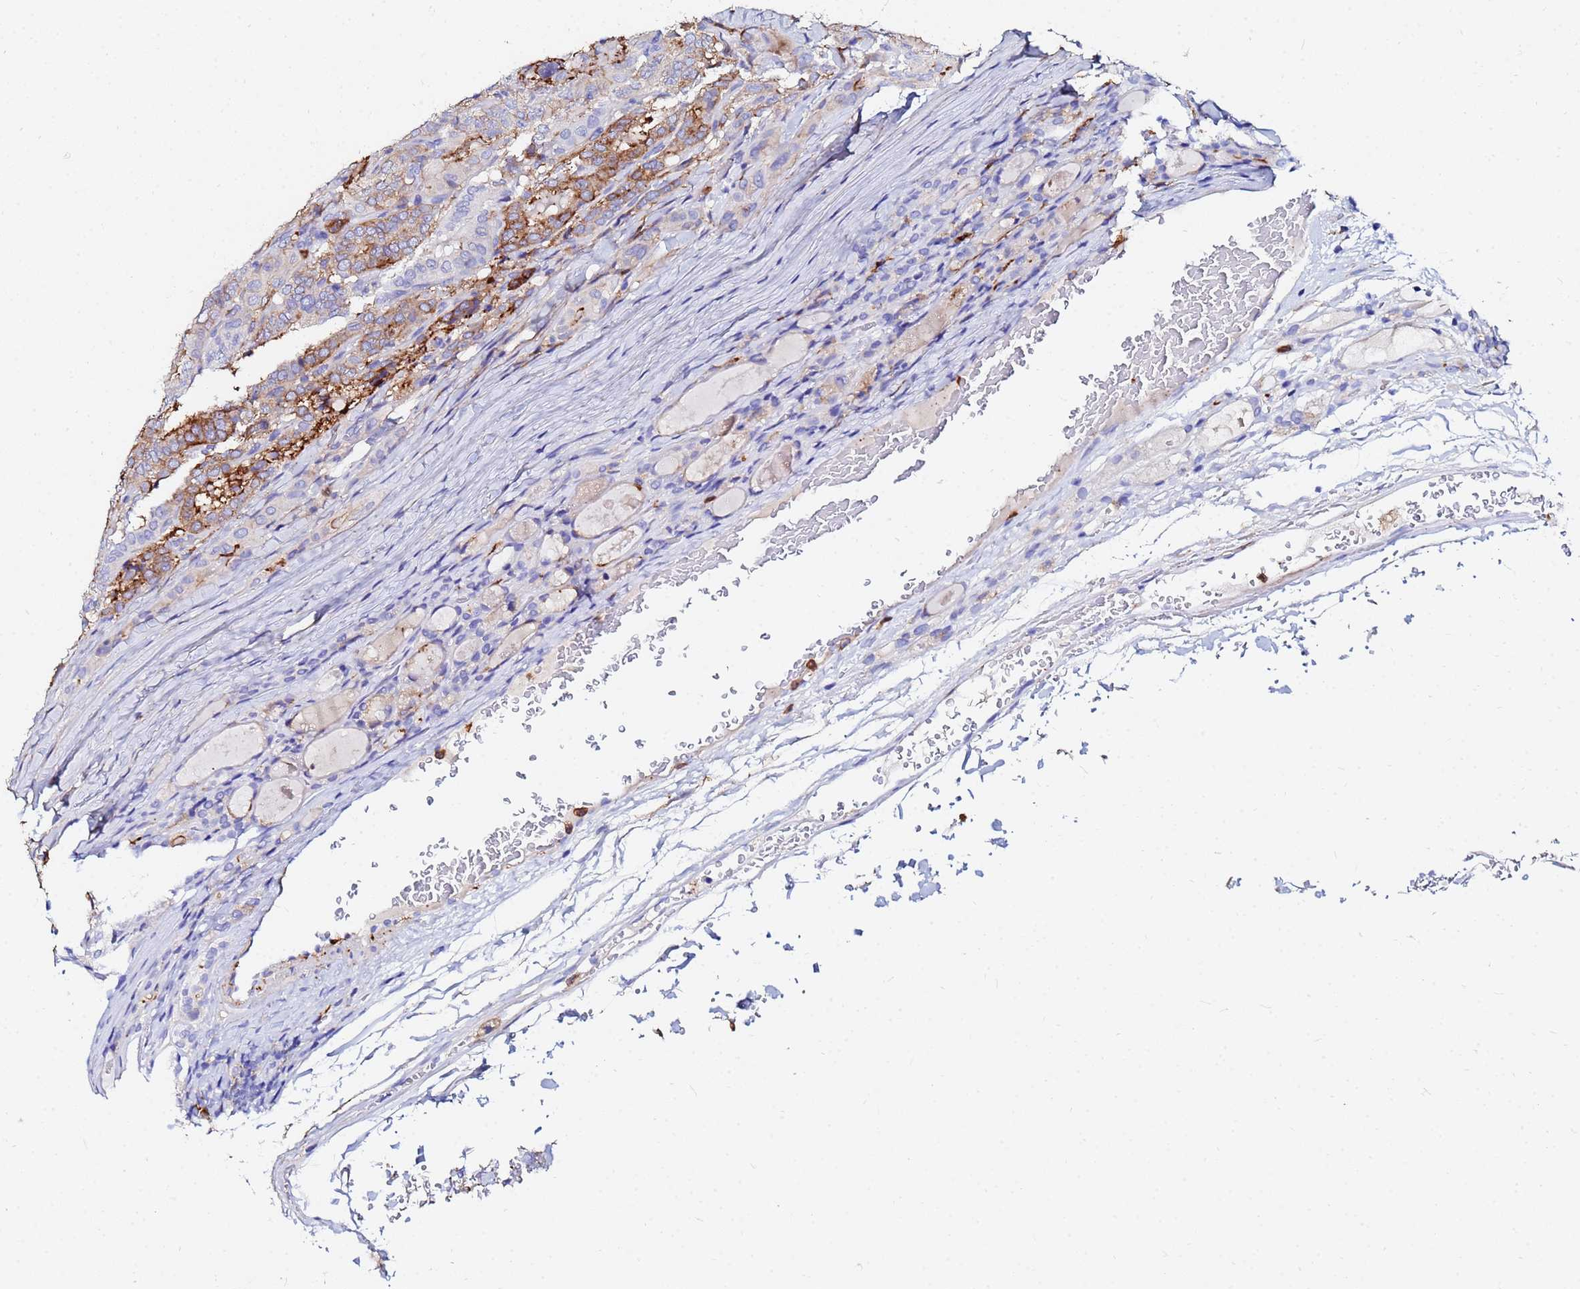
{"staining": {"intensity": "moderate", "quantity": "<25%", "location": "cytoplasmic/membranous"}, "tissue": "thyroid cancer", "cell_type": "Tumor cells", "image_type": "cancer", "snomed": [{"axis": "morphology", "description": "Papillary adenocarcinoma, NOS"}, {"axis": "topography", "description": "Thyroid gland"}], "caption": "Approximately <25% of tumor cells in human thyroid cancer reveal moderate cytoplasmic/membranous protein staining as visualized by brown immunohistochemical staining.", "gene": "BASP1", "patient": {"sex": "female", "age": 72}}